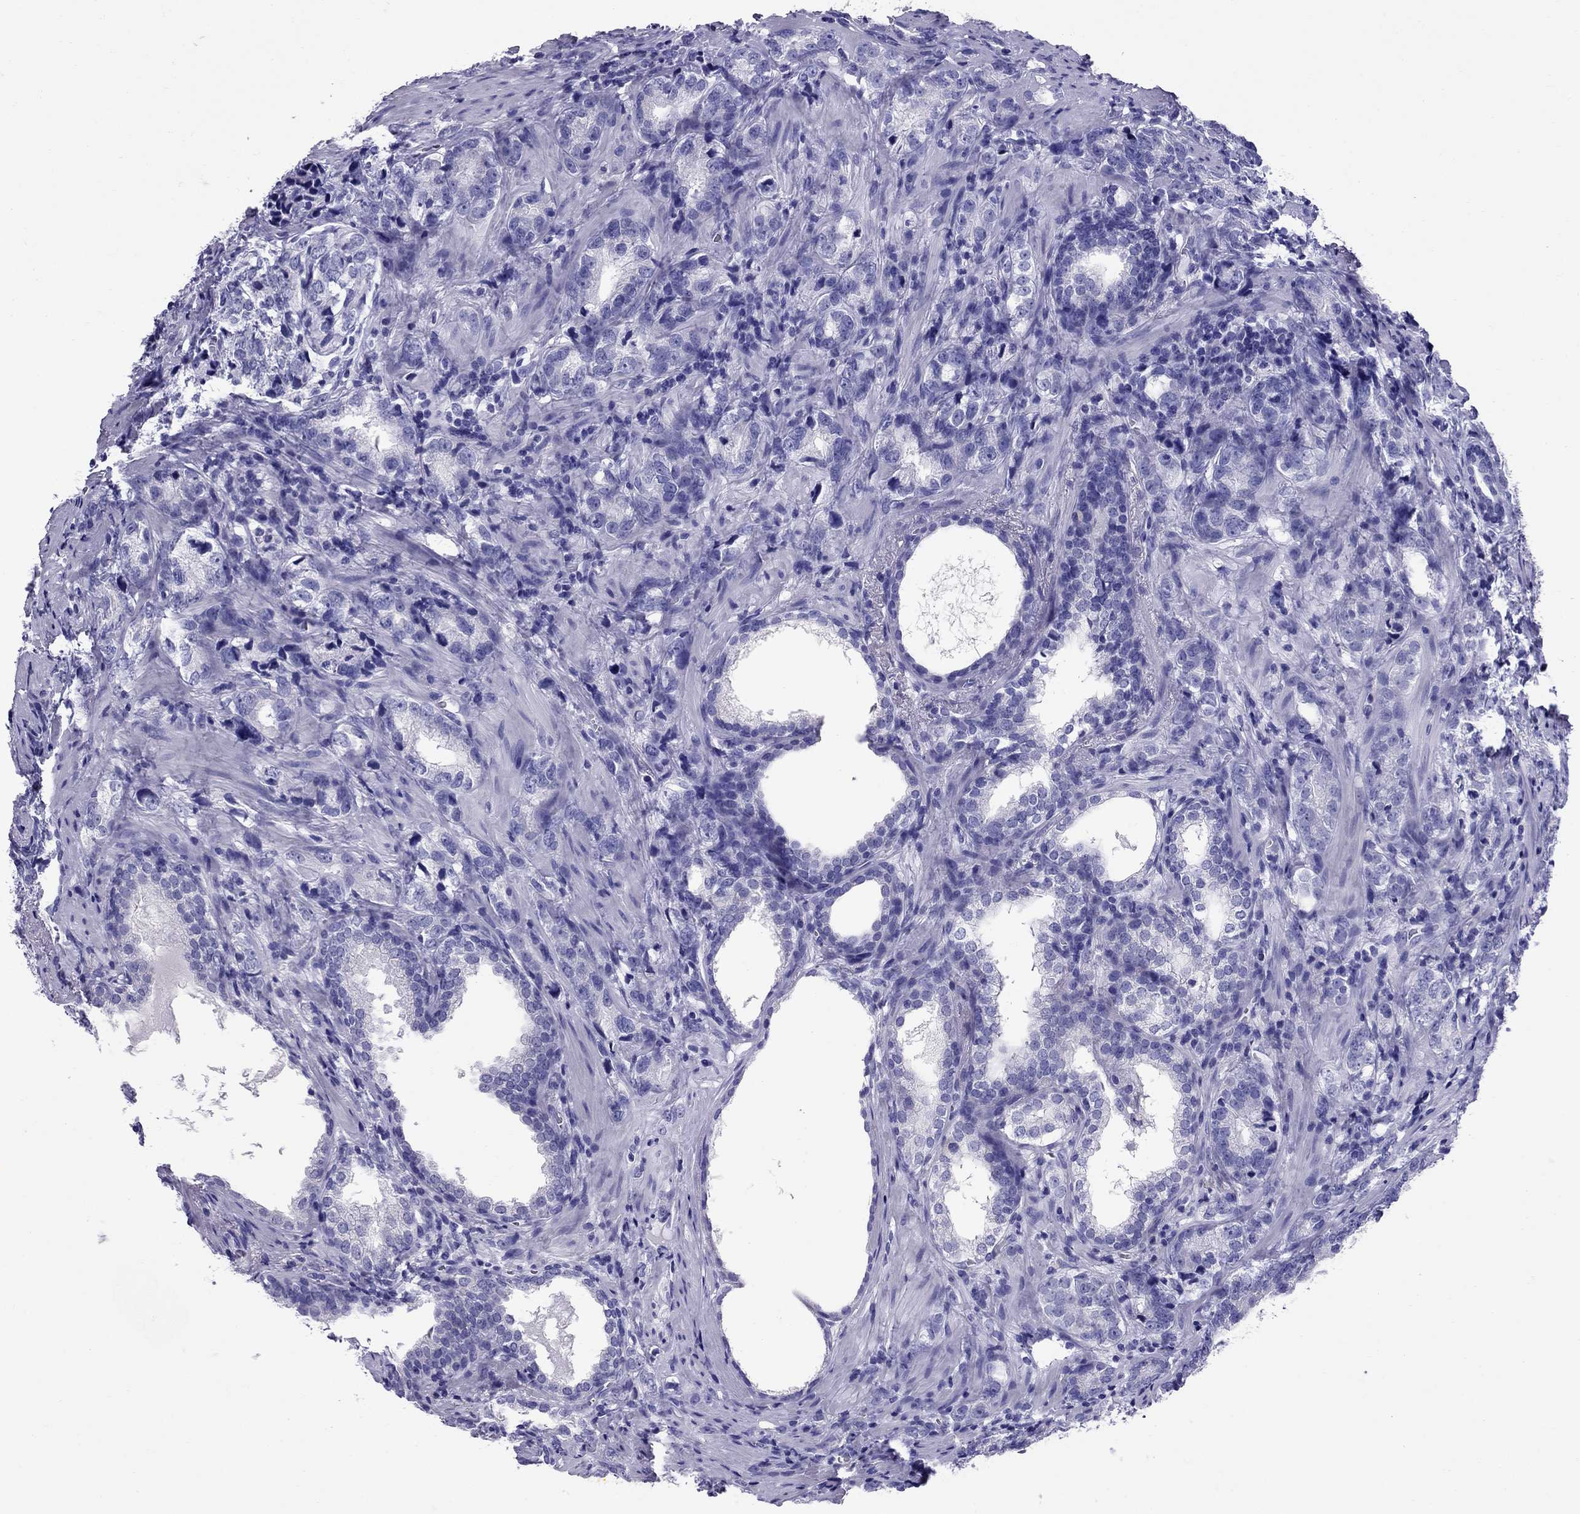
{"staining": {"intensity": "negative", "quantity": "none", "location": "none"}, "tissue": "prostate cancer", "cell_type": "Tumor cells", "image_type": "cancer", "snomed": [{"axis": "morphology", "description": "Adenocarcinoma, NOS"}, {"axis": "topography", "description": "Prostate and seminal vesicle, NOS"}], "caption": "The photomicrograph shows no staining of tumor cells in prostate cancer (adenocarcinoma).", "gene": "AVPR1B", "patient": {"sex": "male", "age": 63}}